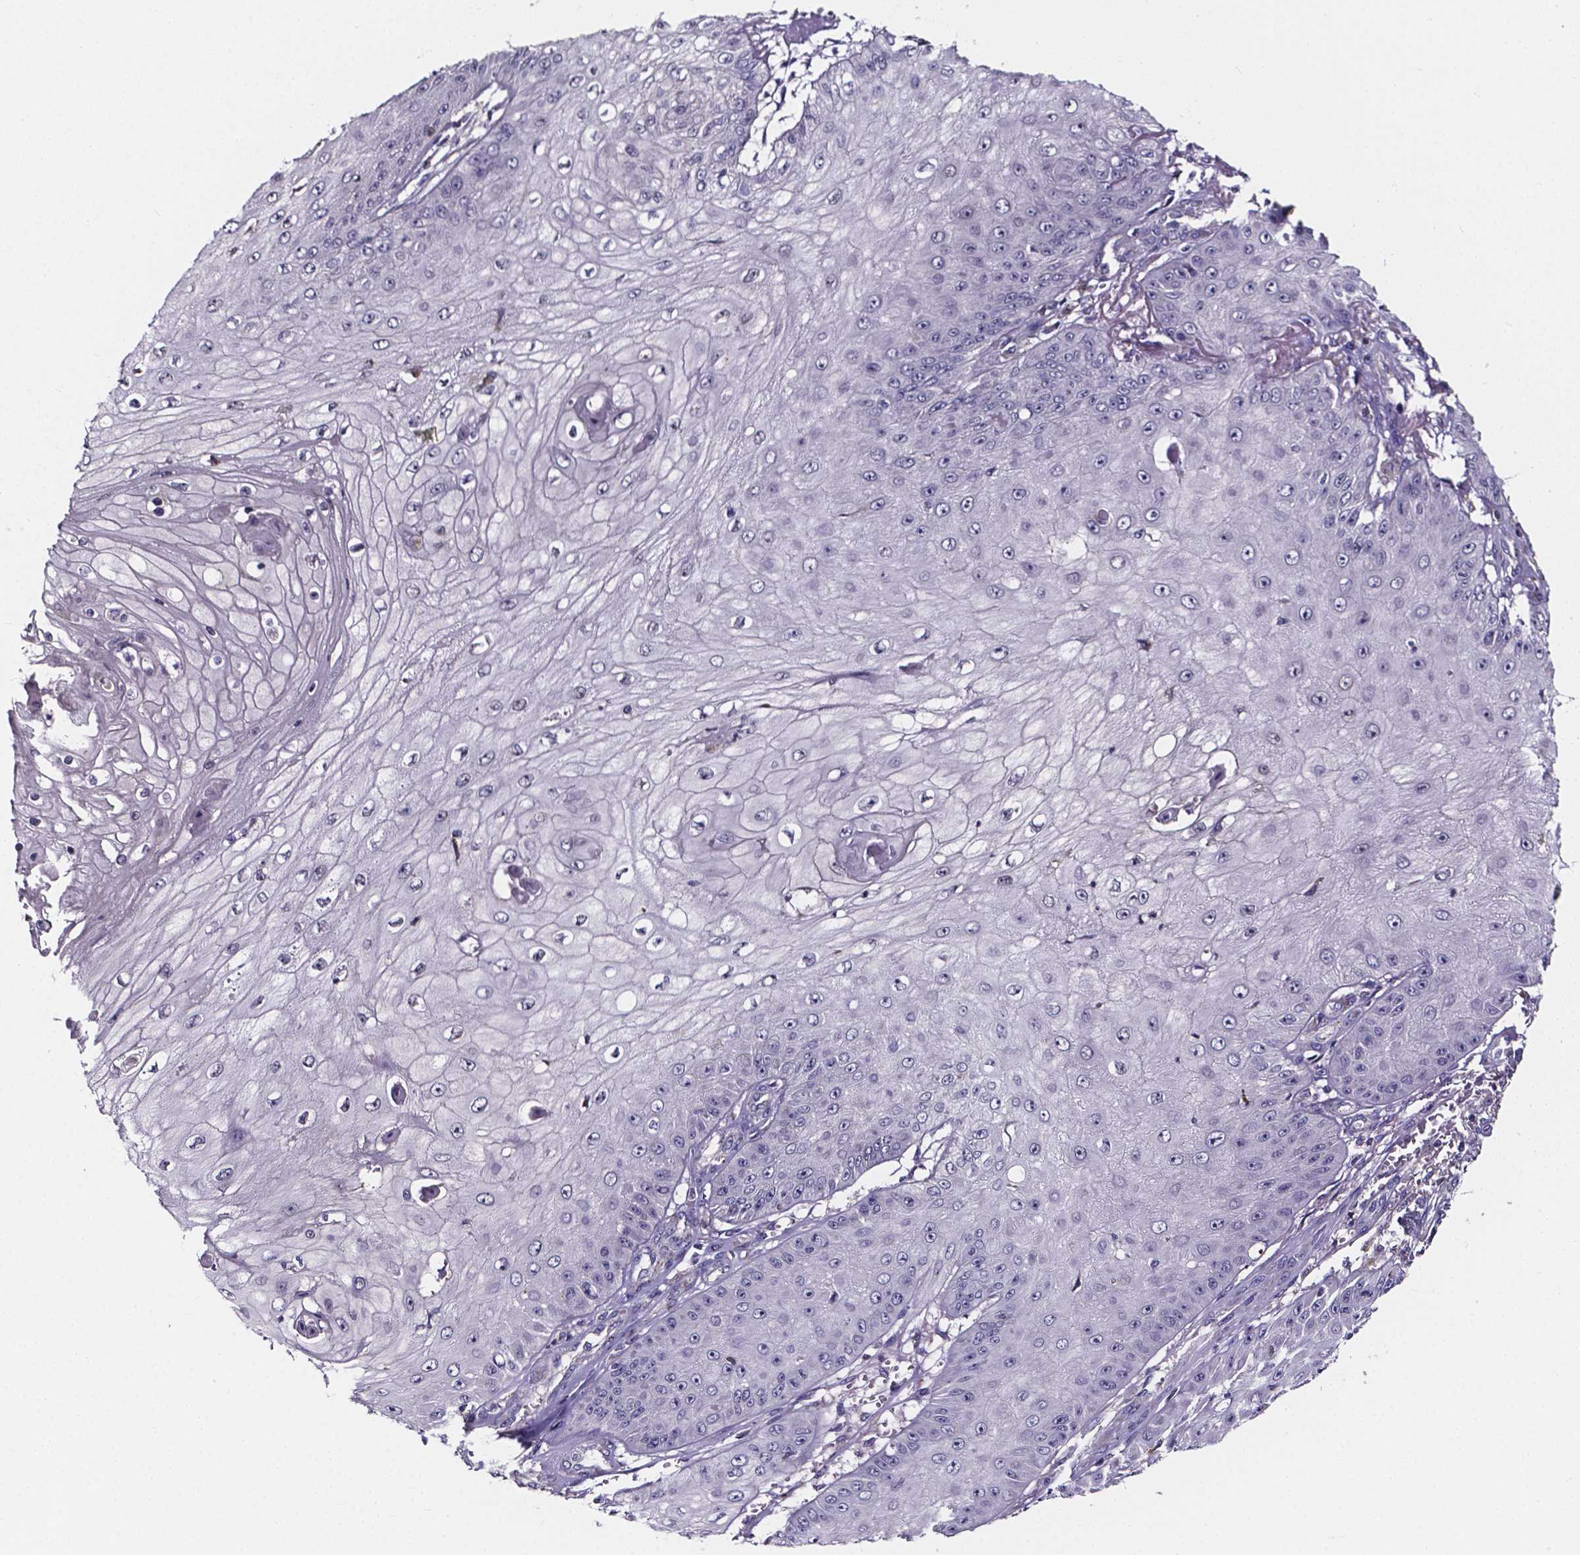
{"staining": {"intensity": "negative", "quantity": "none", "location": "none"}, "tissue": "skin cancer", "cell_type": "Tumor cells", "image_type": "cancer", "snomed": [{"axis": "morphology", "description": "Squamous cell carcinoma, NOS"}, {"axis": "topography", "description": "Skin"}], "caption": "Immunohistochemistry (IHC) of human skin squamous cell carcinoma exhibits no positivity in tumor cells.", "gene": "THEMIS", "patient": {"sex": "male", "age": 70}}